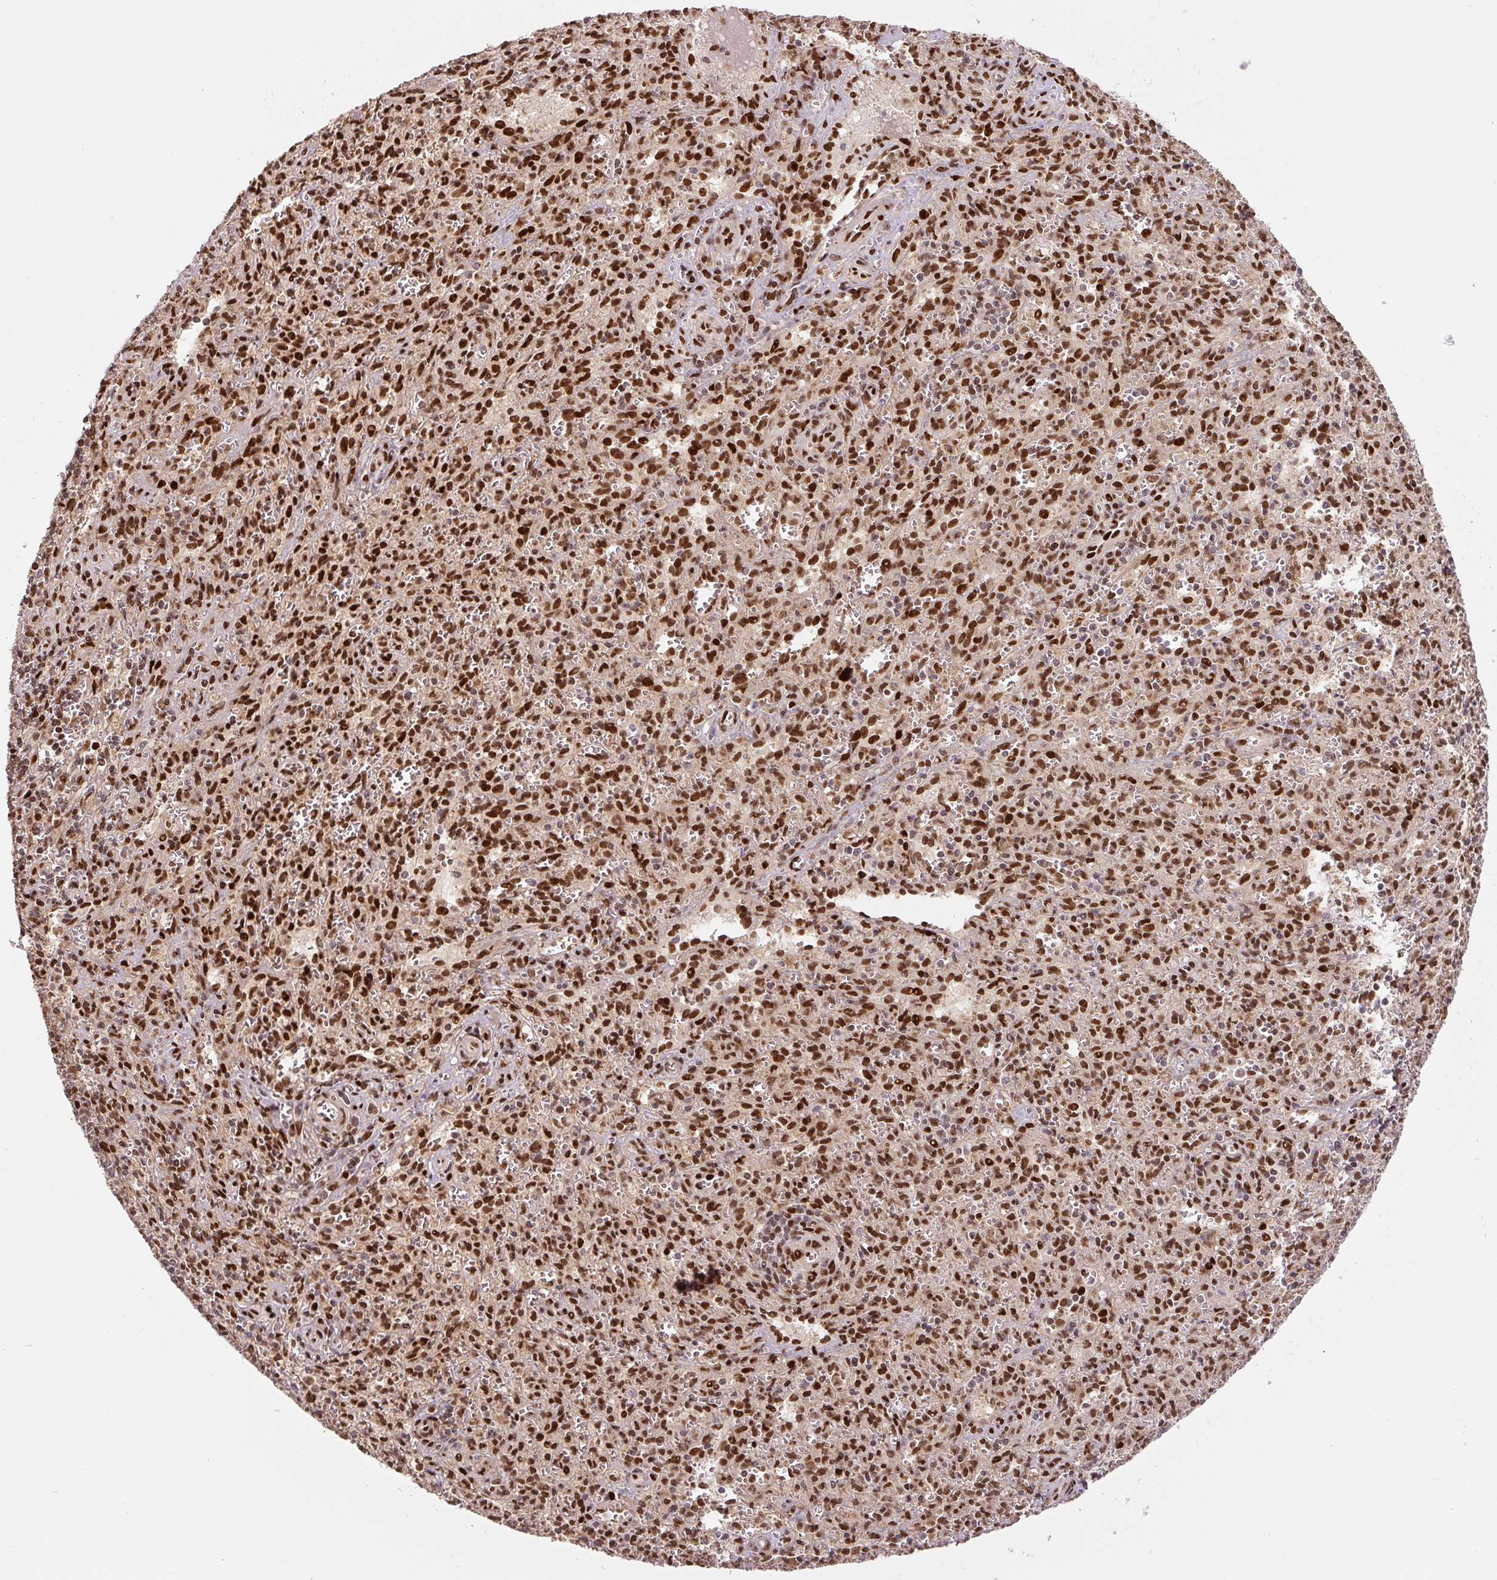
{"staining": {"intensity": "strong", "quantity": ">75%", "location": "nuclear"}, "tissue": "spleen", "cell_type": "Cells in red pulp", "image_type": "normal", "snomed": [{"axis": "morphology", "description": "Normal tissue, NOS"}, {"axis": "topography", "description": "Spleen"}], "caption": "Cells in red pulp reveal strong nuclear expression in approximately >75% of cells in unremarkable spleen.", "gene": "PYDC2", "patient": {"sex": "female", "age": 26}}